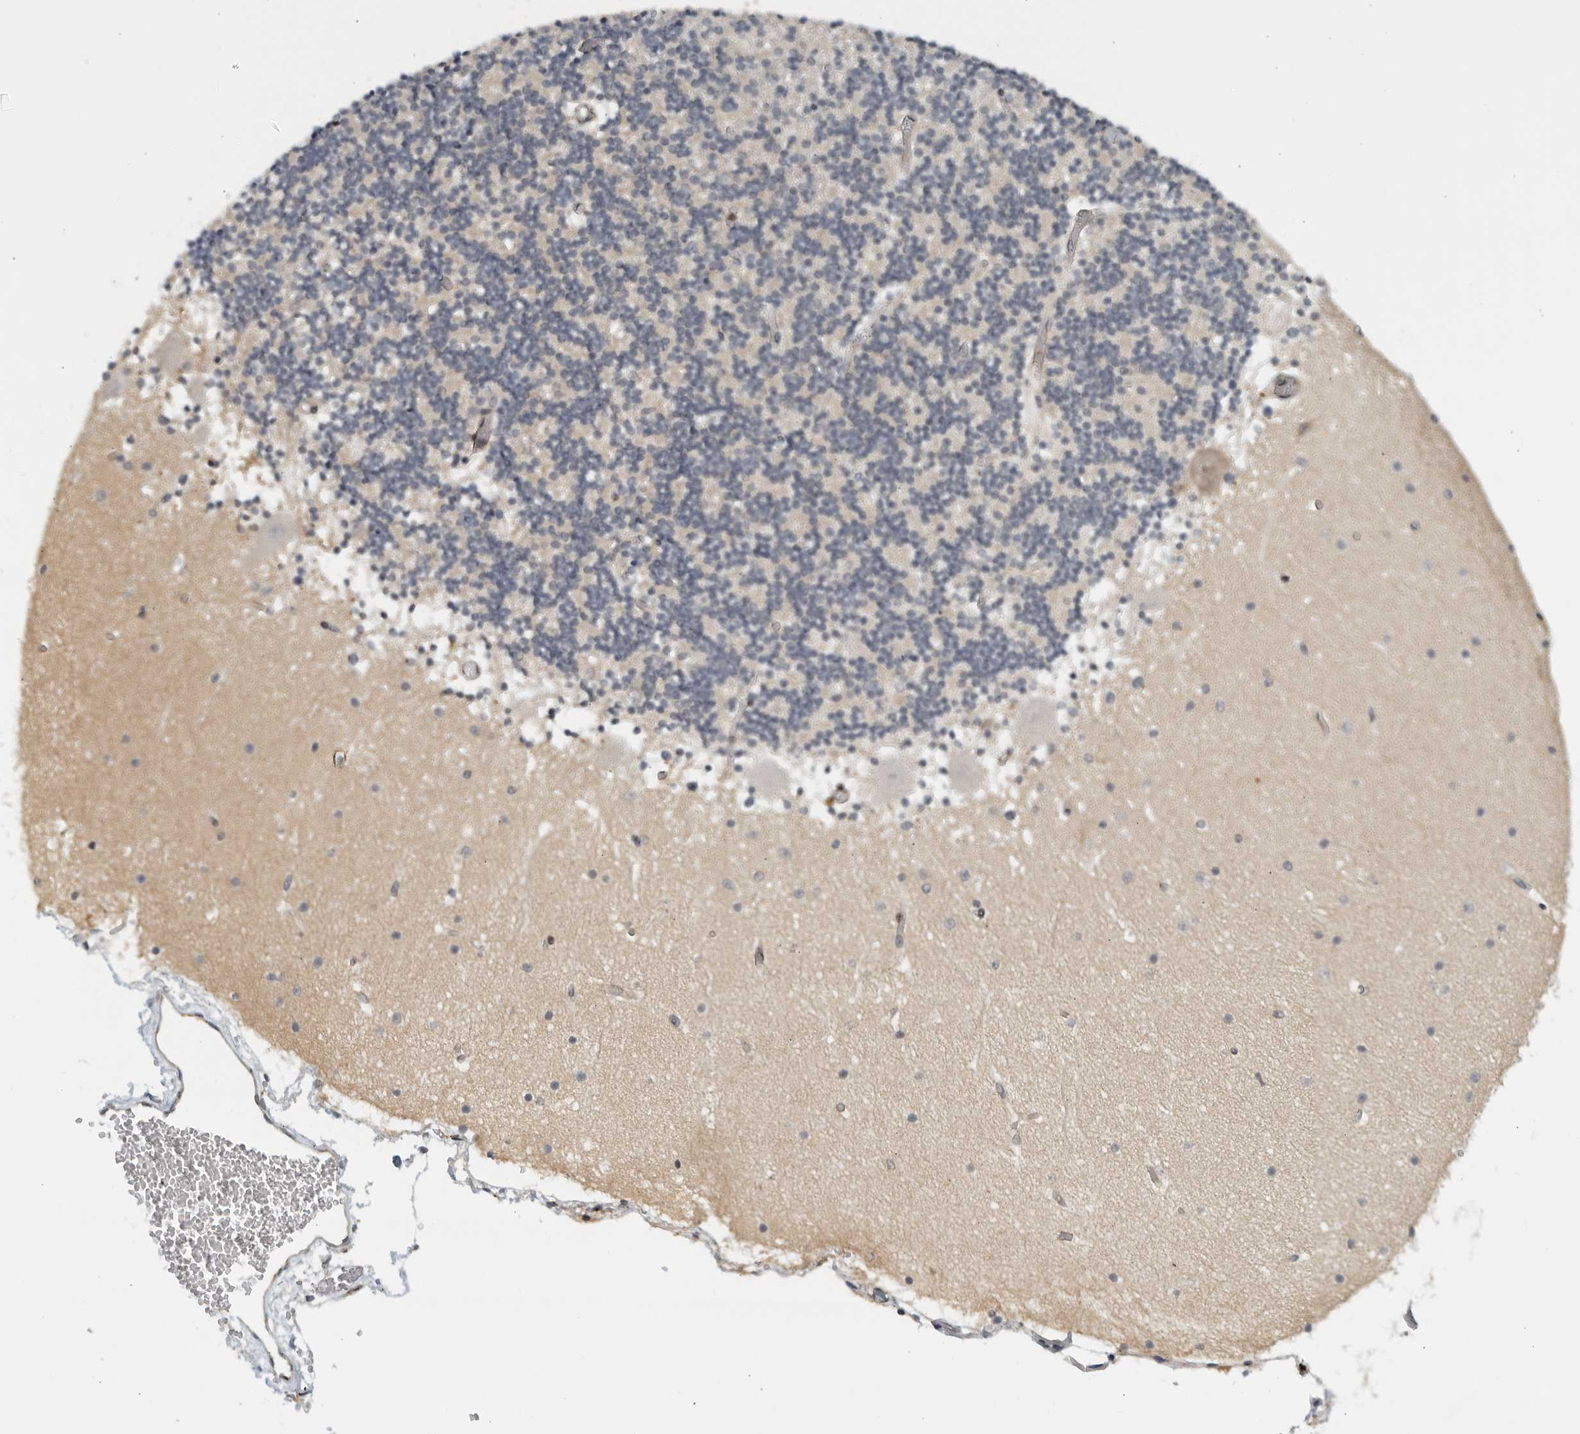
{"staining": {"intensity": "negative", "quantity": "none", "location": "none"}, "tissue": "cerebellum", "cell_type": "Cells in granular layer", "image_type": "normal", "snomed": [{"axis": "morphology", "description": "Normal tissue, NOS"}, {"axis": "topography", "description": "Cerebellum"}], "caption": "Cells in granular layer show no significant protein staining in unremarkable cerebellum. Brightfield microscopy of IHC stained with DAB (brown) and hematoxylin (blue), captured at high magnification.", "gene": "RC3H1", "patient": {"sex": "female", "age": 28}}